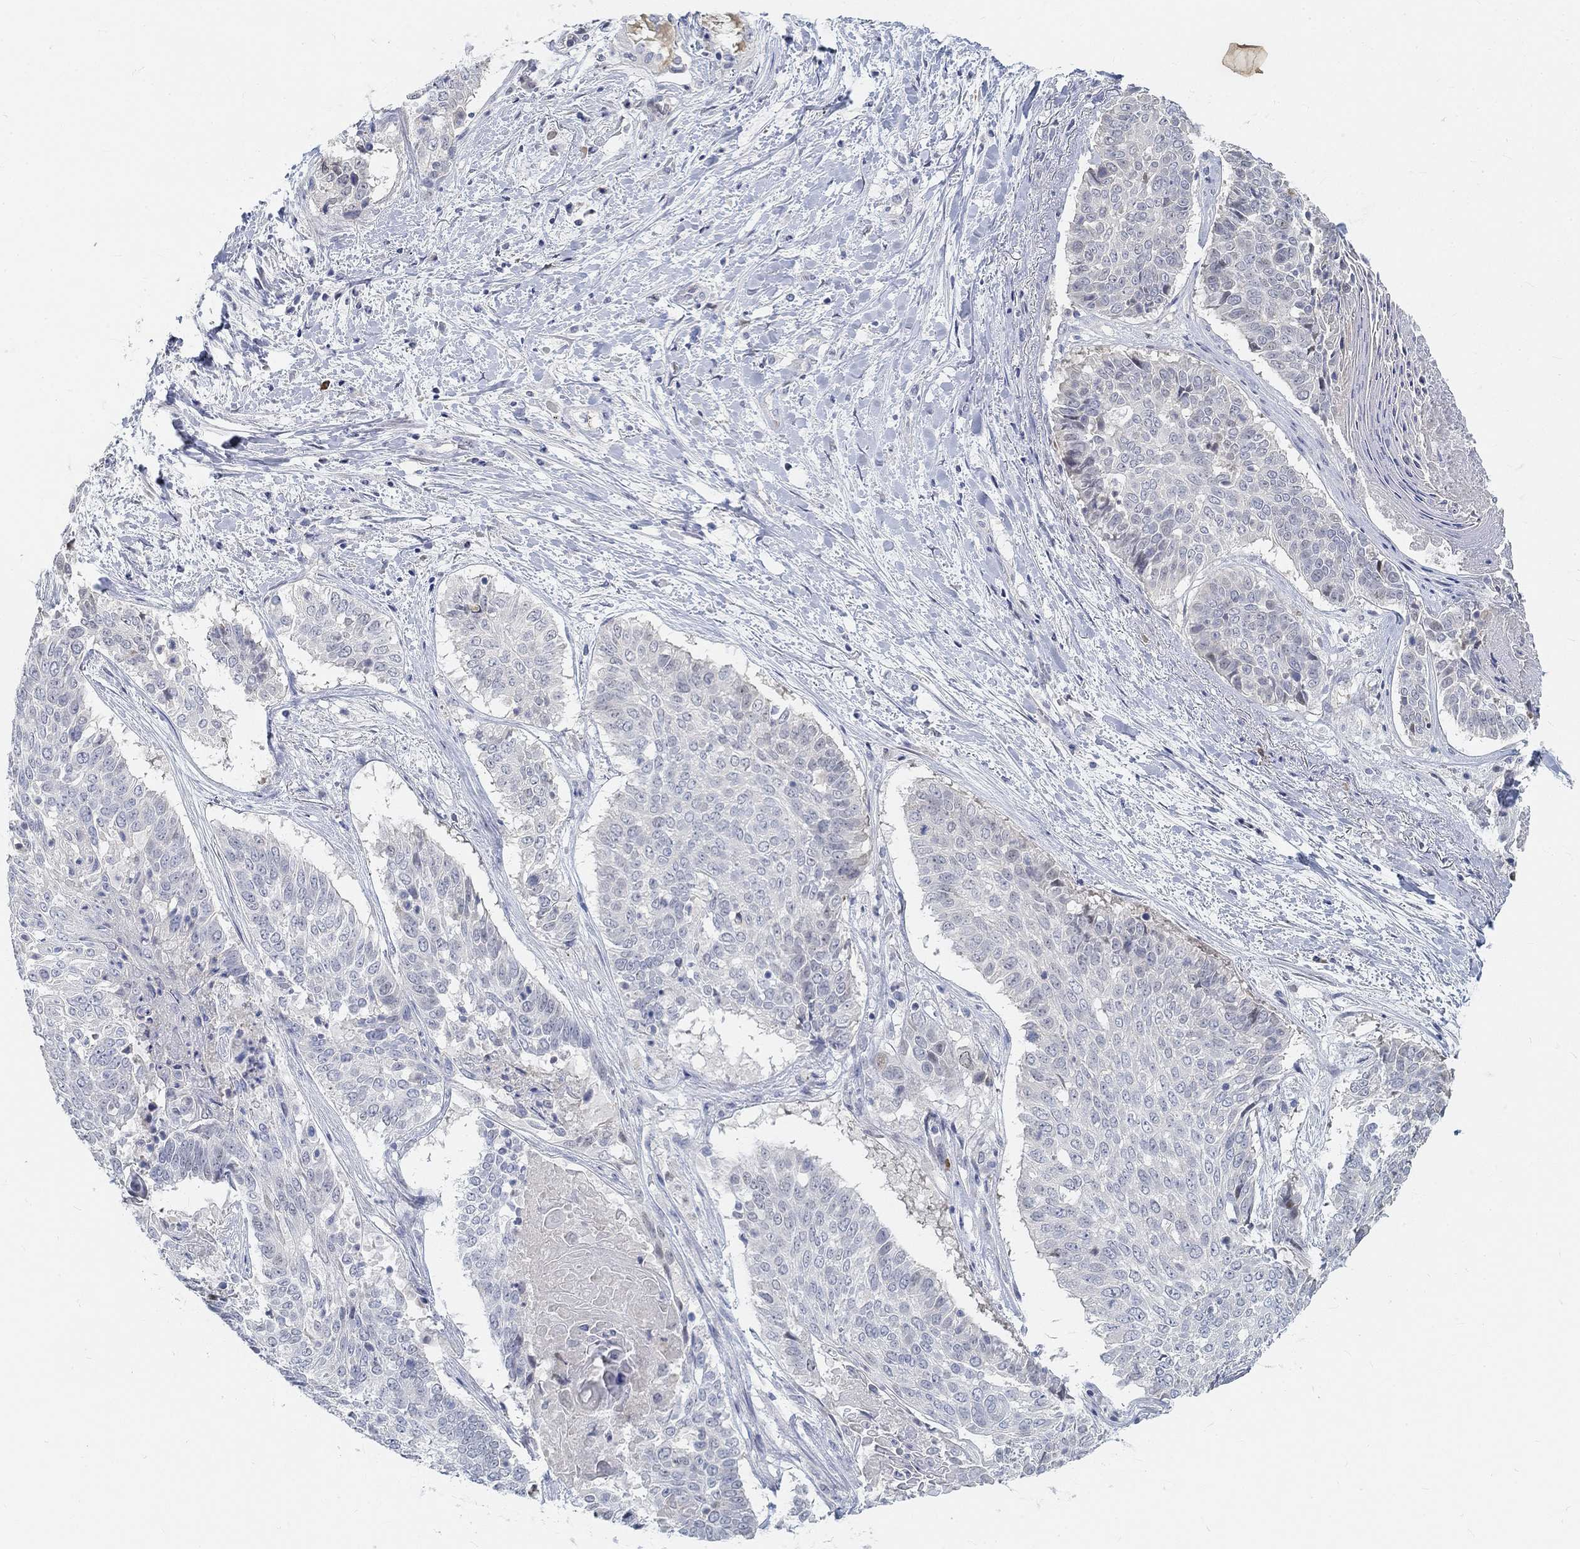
{"staining": {"intensity": "negative", "quantity": "none", "location": "none"}, "tissue": "lung cancer", "cell_type": "Tumor cells", "image_type": "cancer", "snomed": [{"axis": "morphology", "description": "Squamous cell carcinoma, NOS"}, {"axis": "topography", "description": "Lung"}], "caption": "Photomicrograph shows no protein positivity in tumor cells of lung squamous cell carcinoma tissue.", "gene": "SNTG2", "patient": {"sex": "male", "age": 64}}